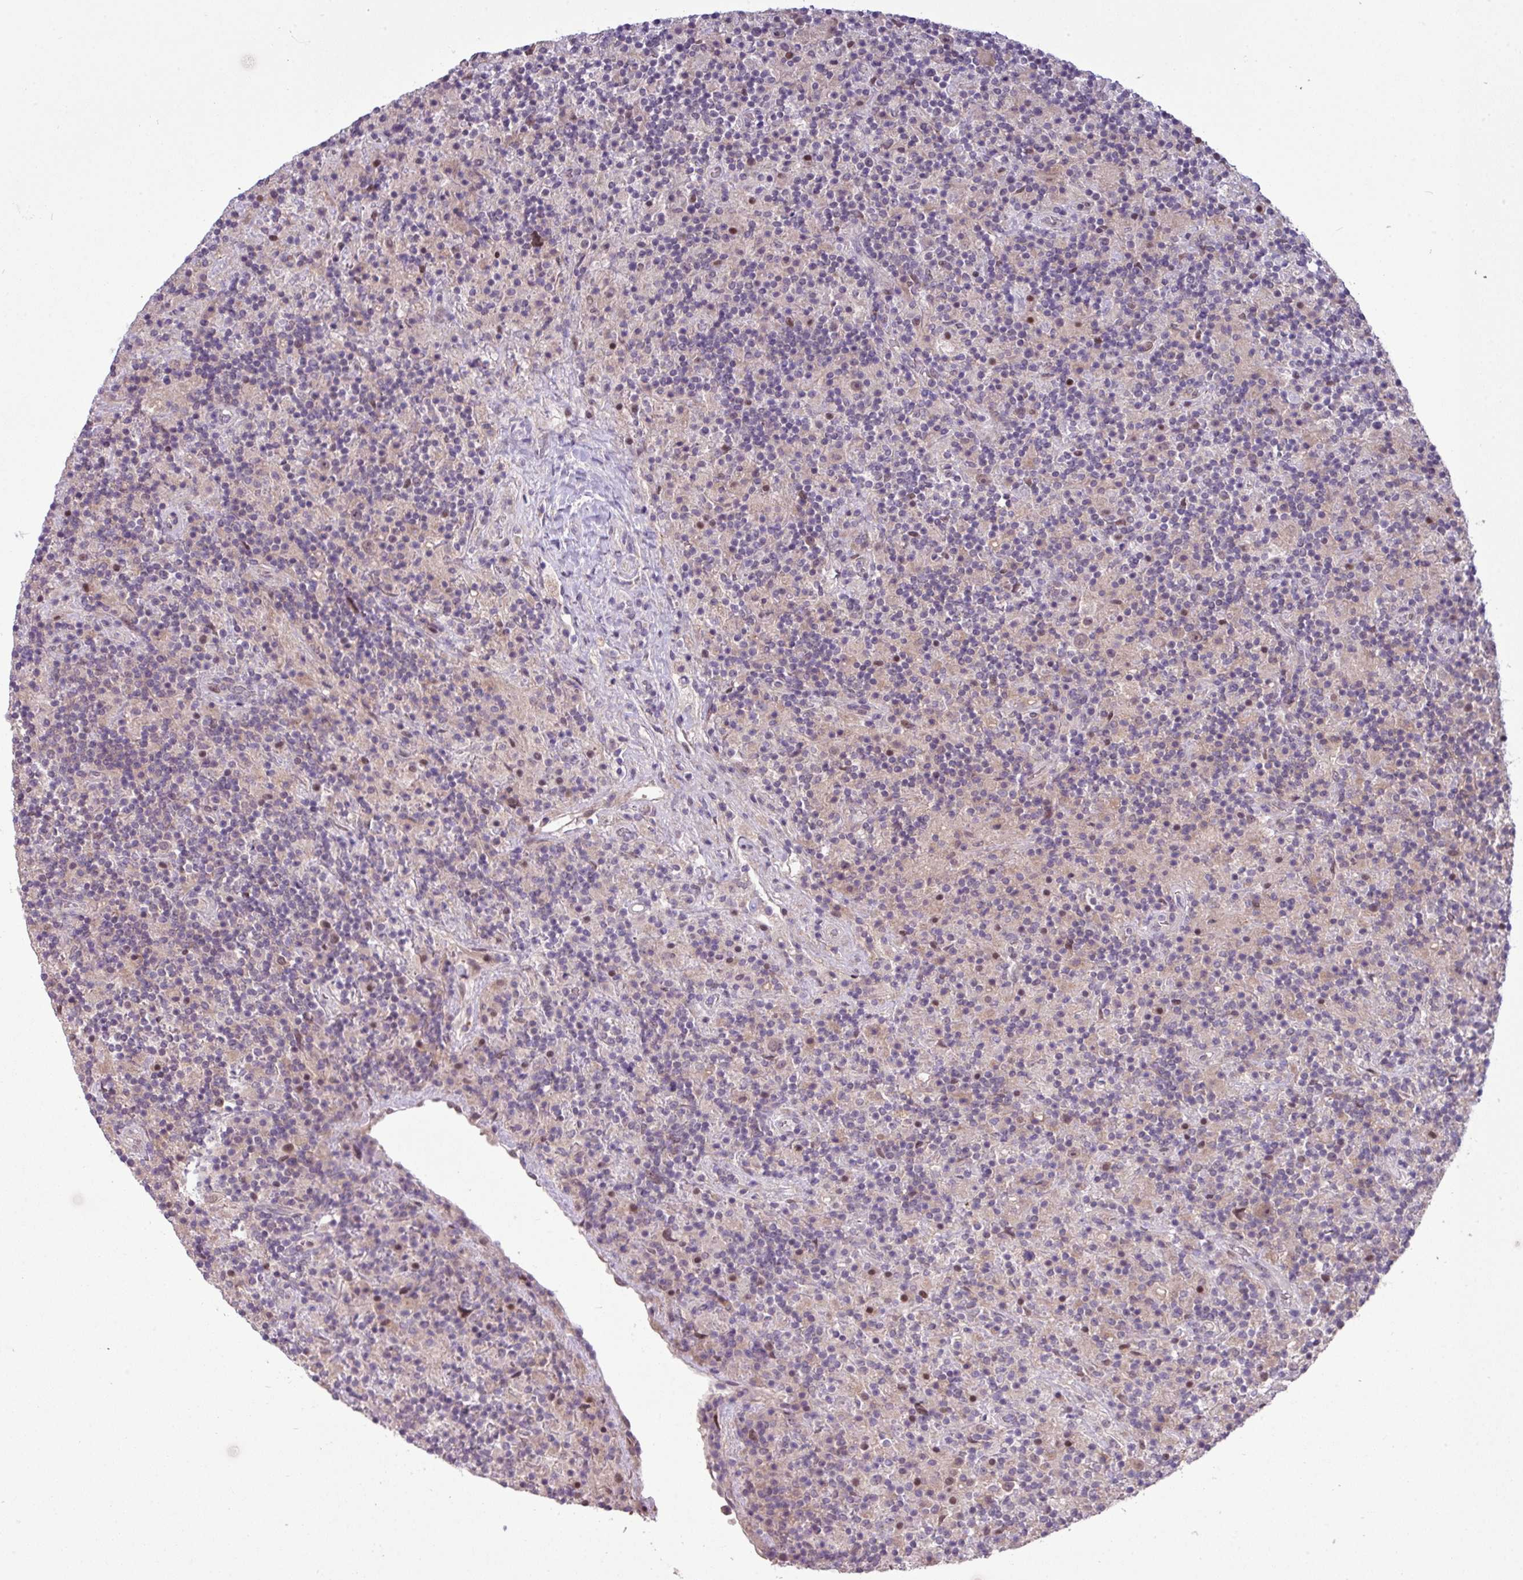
{"staining": {"intensity": "weak", "quantity": "25%-75%", "location": "nuclear"}, "tissue": "lymphoma", "cell_type": "Tumor cells", "image_type": "cancer", "snomed": [{"axis": "morphology", "description": "Hodgkin's disease, NOS"}, {"axis": "topography", "description": "Lymph node"}], "caption": "Lymphoma stained with a protein marker exhibits weak staining in tumor cells.", "gene": "RIPPLY1", "patient": {"sex": "male", "age": 70}}